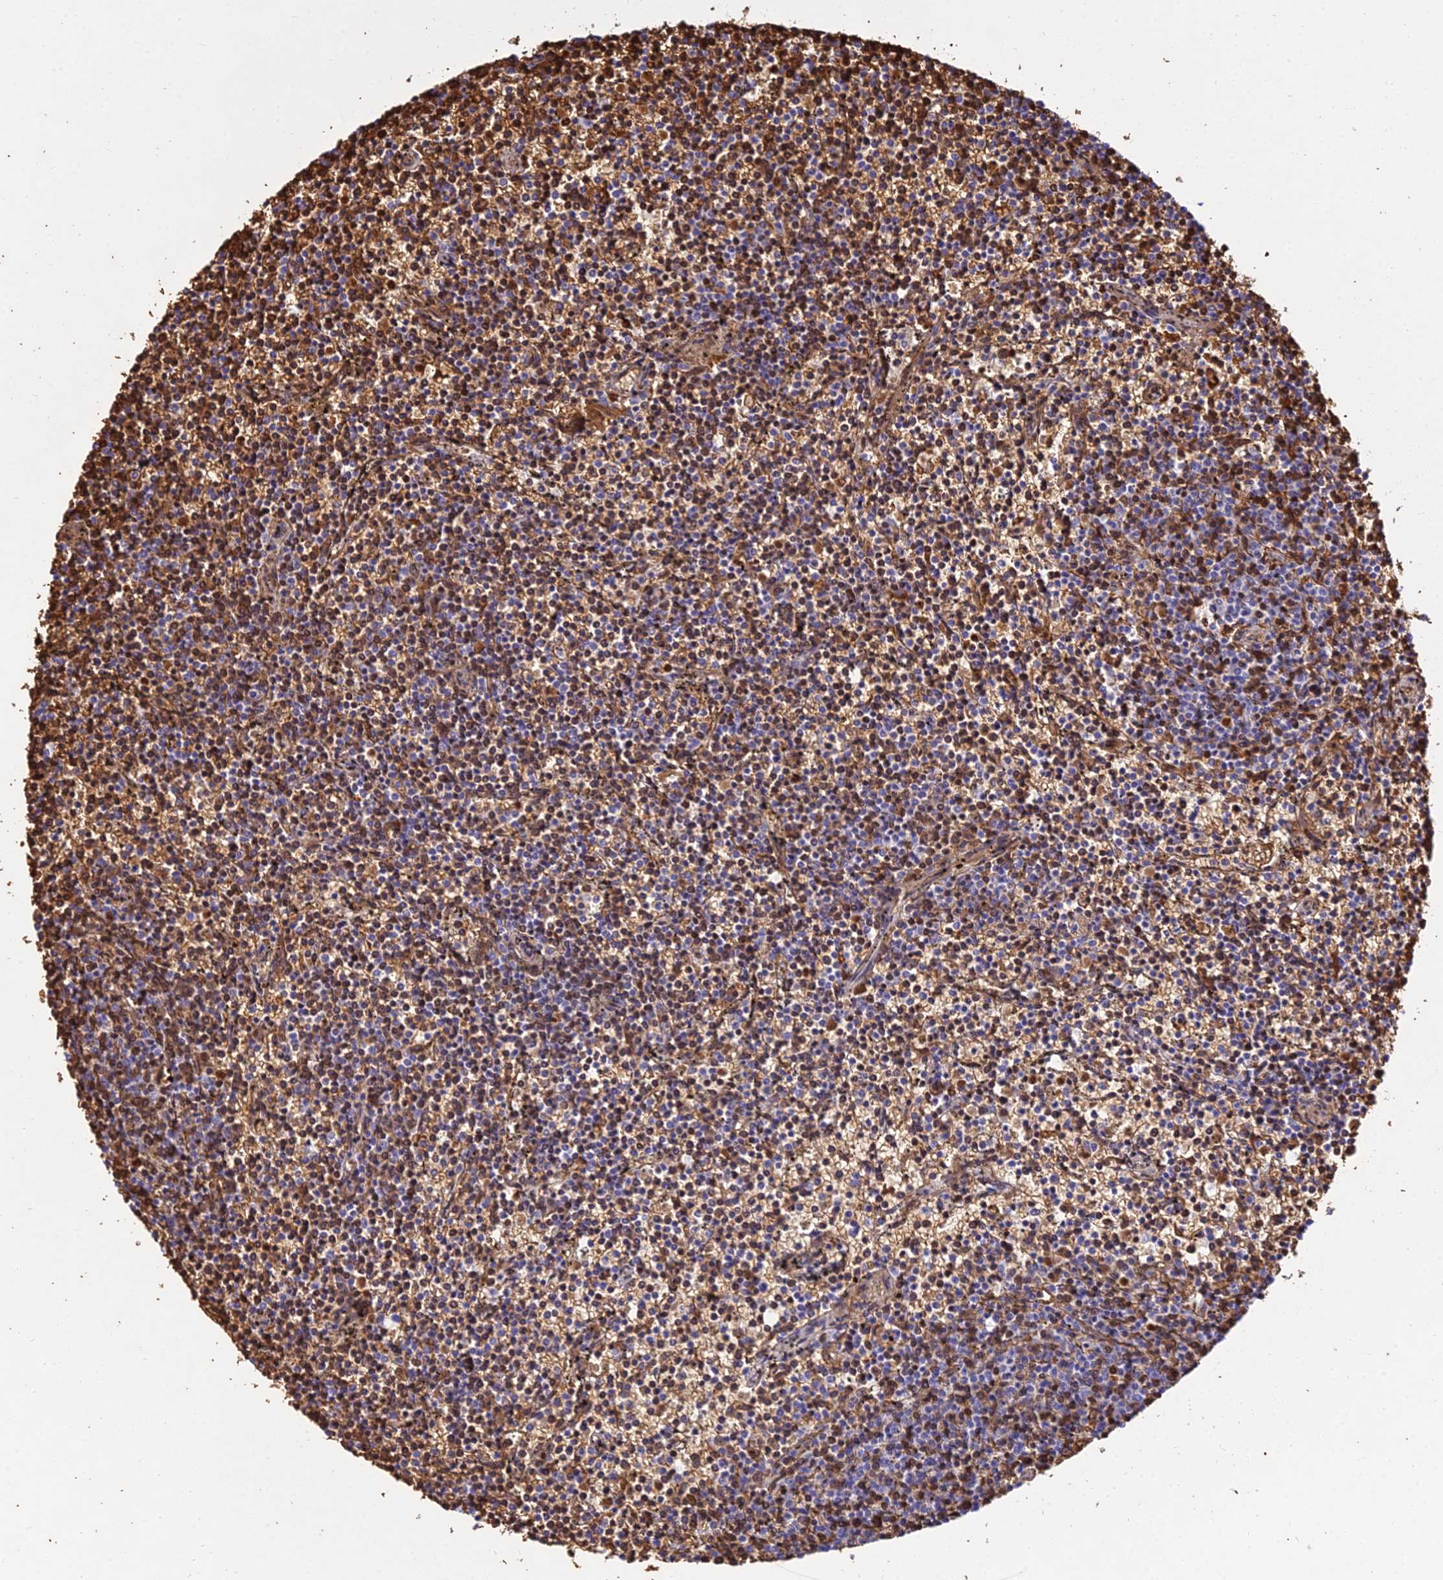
{"staining": {"intensity": "moderate", "quantity": "25%-75%", "location": "nuclear"}, "tissue": "lymphoma", "cell_type": "Tumor cells", "image_type": "cancer", "snomed": [{"axis": "morphology", "description": "Malignant lymphoma, non-Hodgkin's type, Low grade"}, {"axis": "topography", "description": "Spleen"}], "caption": "Moderate nuclear expression for a protein is identified in about 25%-75% of tumor cells of lymphoma using immunohistochemistry (IHC).", "gene": "BCL9", "patient": {"sex": "female", "age": 50}}